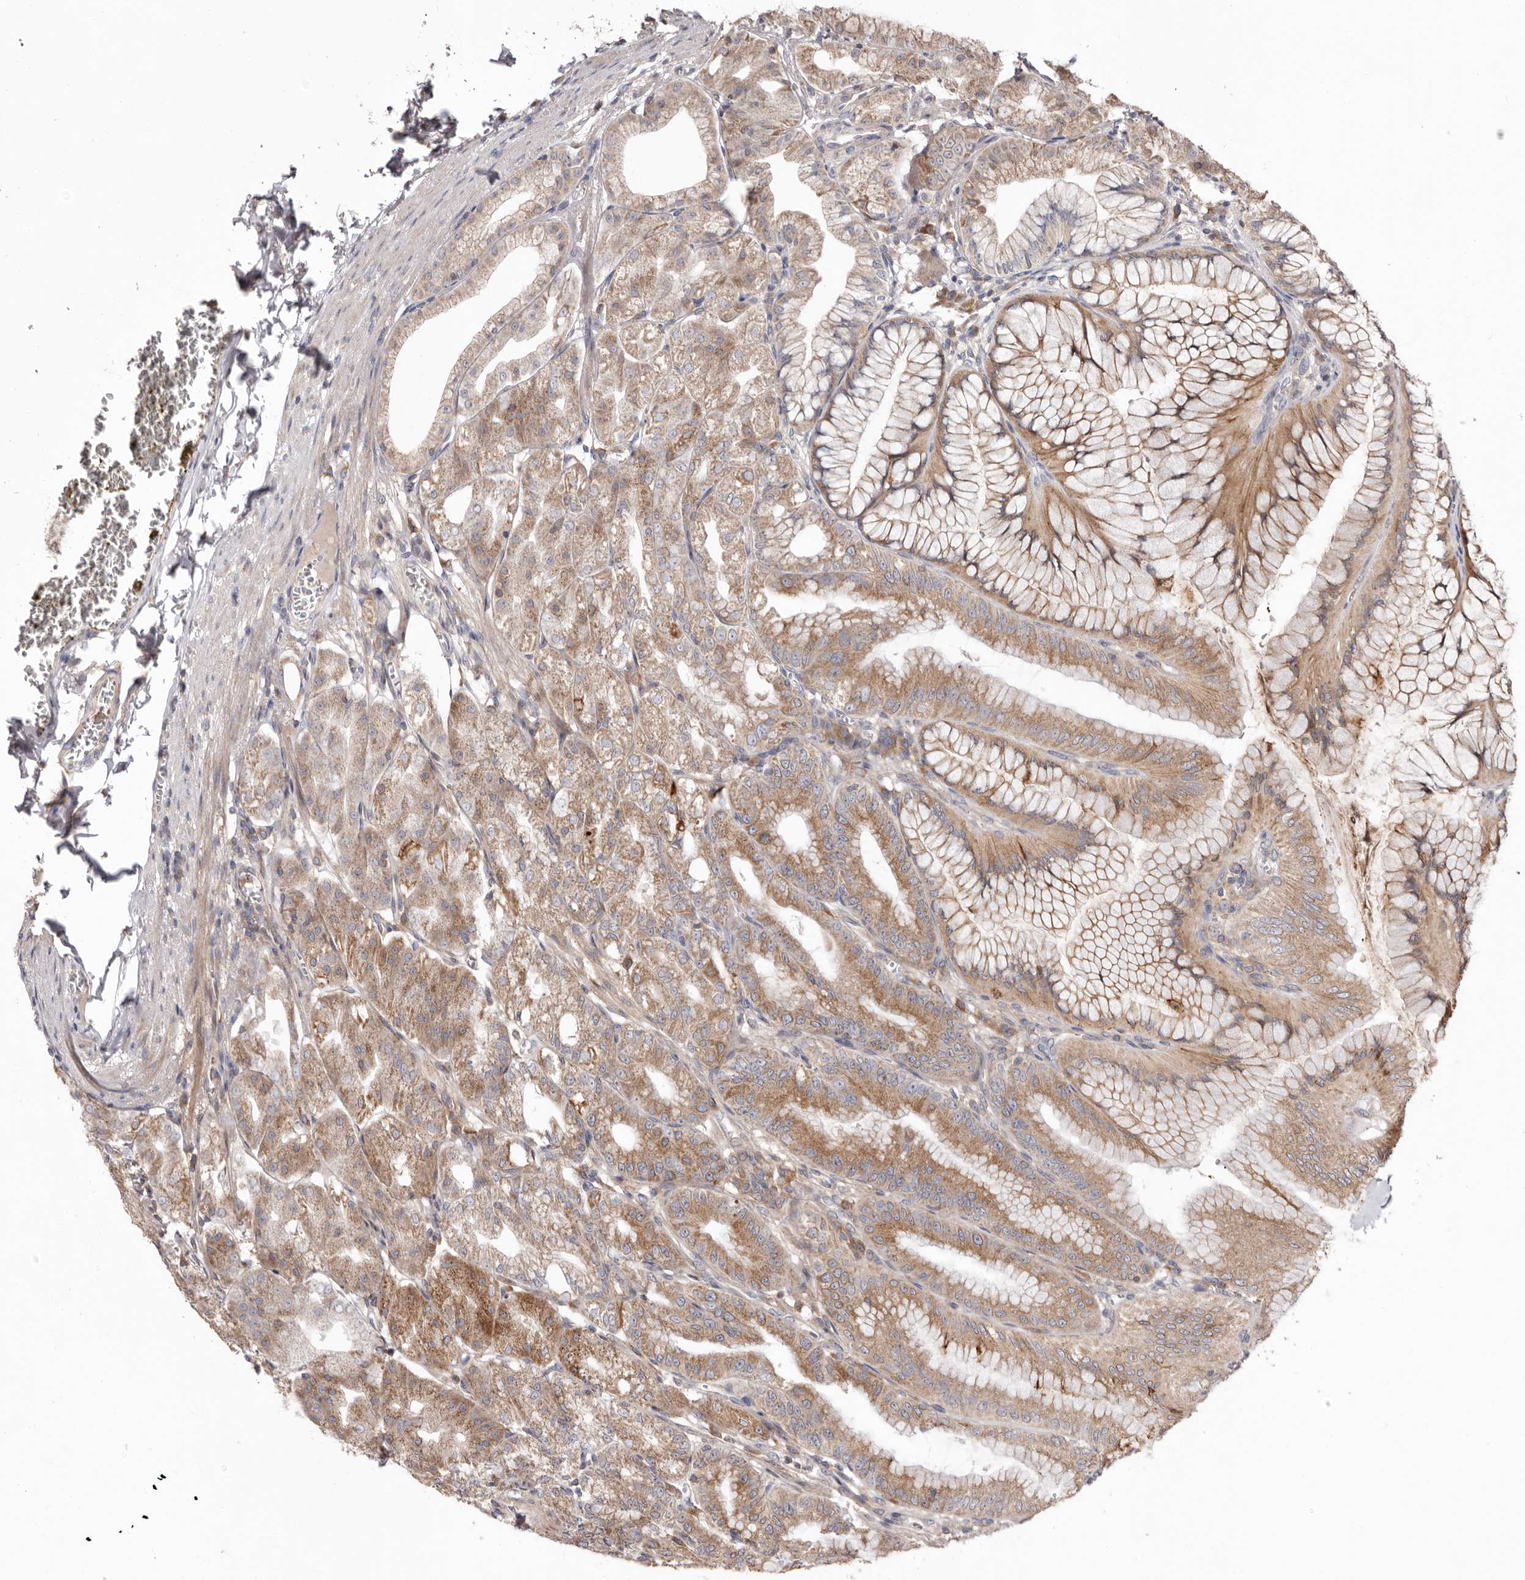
{"staining": {"intensity": "moderate", "quantity": ">75%", "location": "cytoplasmic/membranous"}, "tissue": "stomach", "cell_type": "Glandular cells", "image_type": "normal", "snomed": [{"axis": "morphology", "description": "Normal tissue, NOS"}, {"axis": "topography", "description": "Stomach, lower"}], "caption": "A photomicrograph showing moderate cytoplasmic/membranous staining in about >75% of glandular cells in normal stomach, as visualized by brown immunohistochemical staining.", "gene": "TMUB1", "patient": {"sex": "male", "age": 71}}